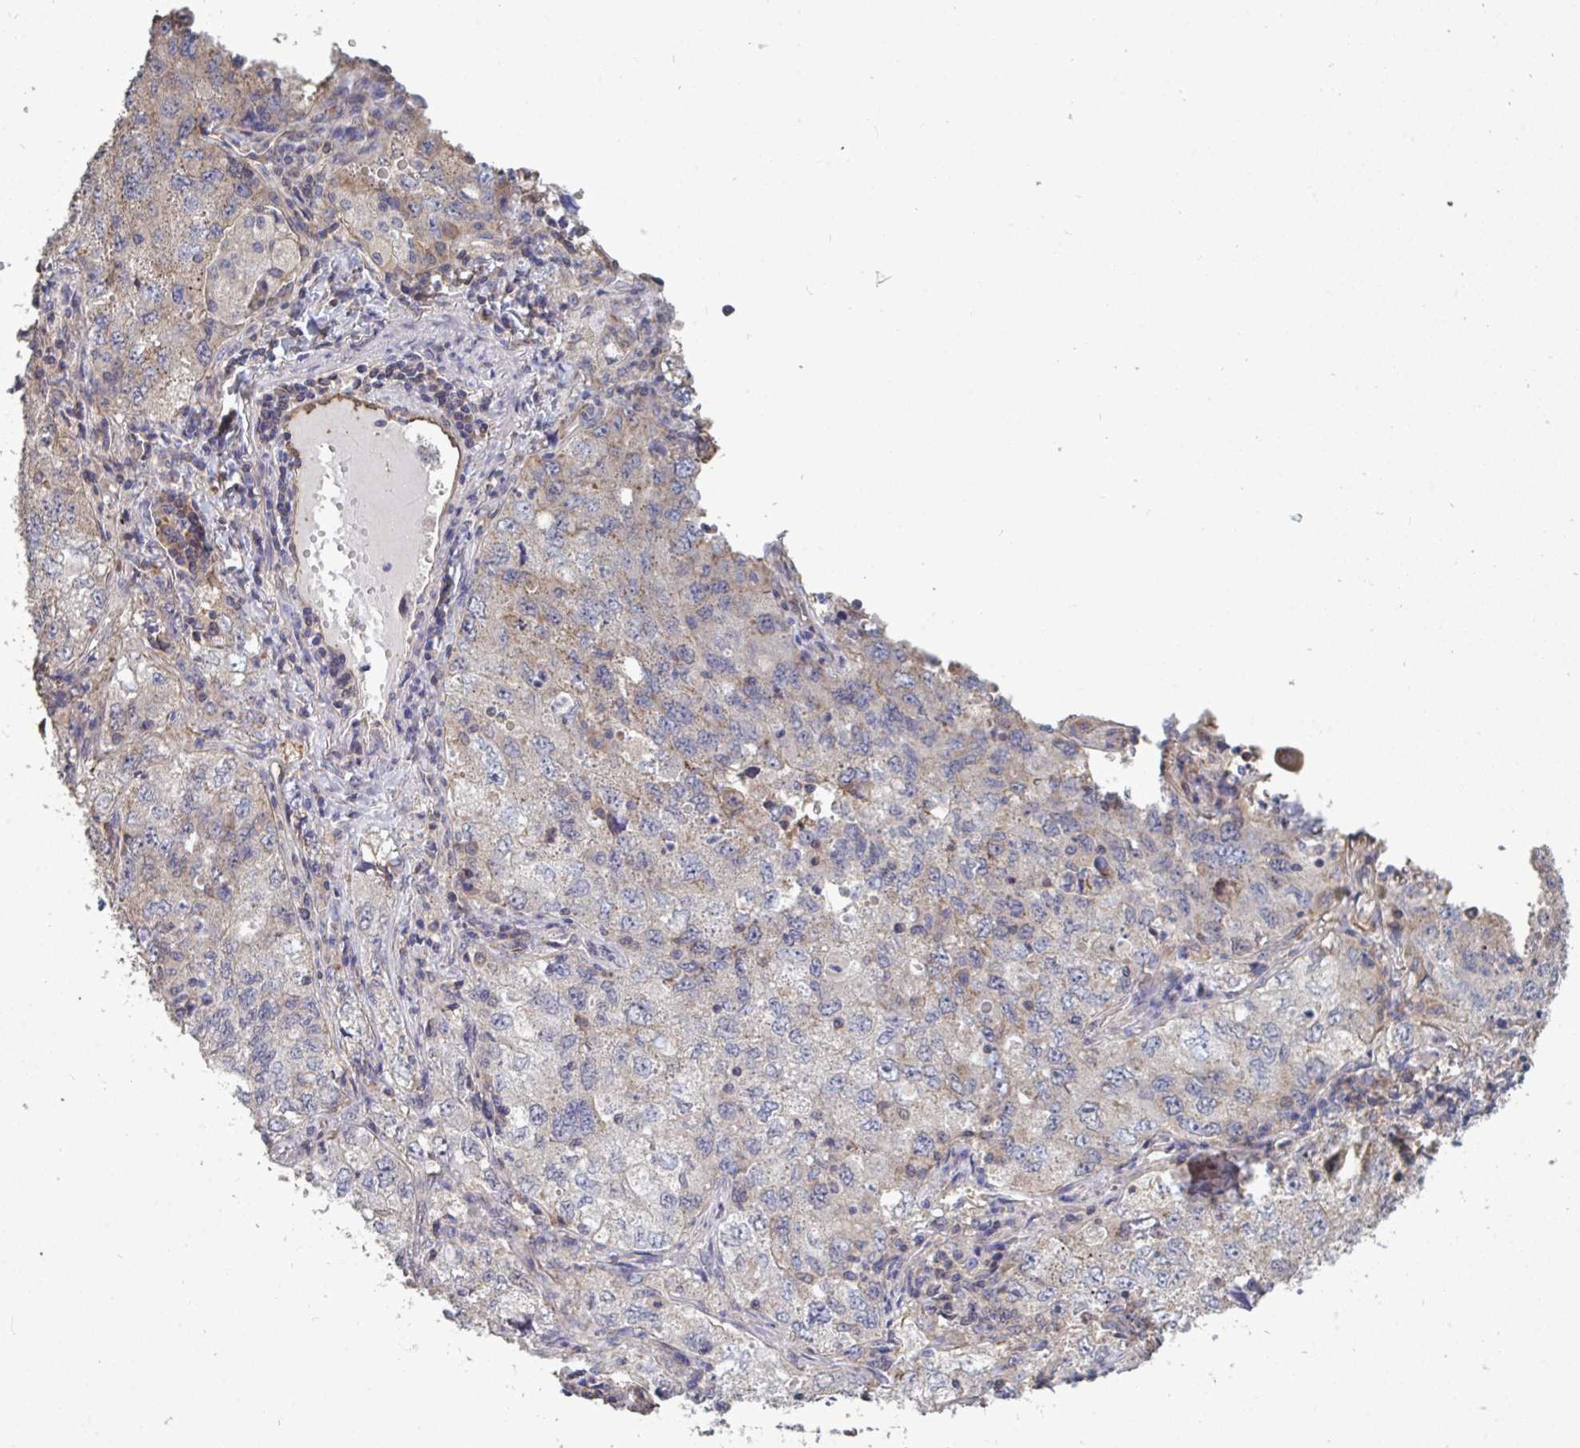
{"staining": {"intensity": "negative", "quantity": "none", "location": "none"}, "tissue": "lung cancer", "cell_type": "Tumor cells", "image_type": "cancer", "snomed": [{"axis": "morphology", "description": "Adenocarcinoma, NOS"}, {"axis": "topography", "description": "Lung"}], "caption": "DAB immunohistochemical staining of human lung cancer displays no significant staining in tumor cells. (DAB immunohistochemistry (IHC) with hematoxylin counter stain).", "gene": "ISCU", "patient": {"sex": "female", "age": 57}}